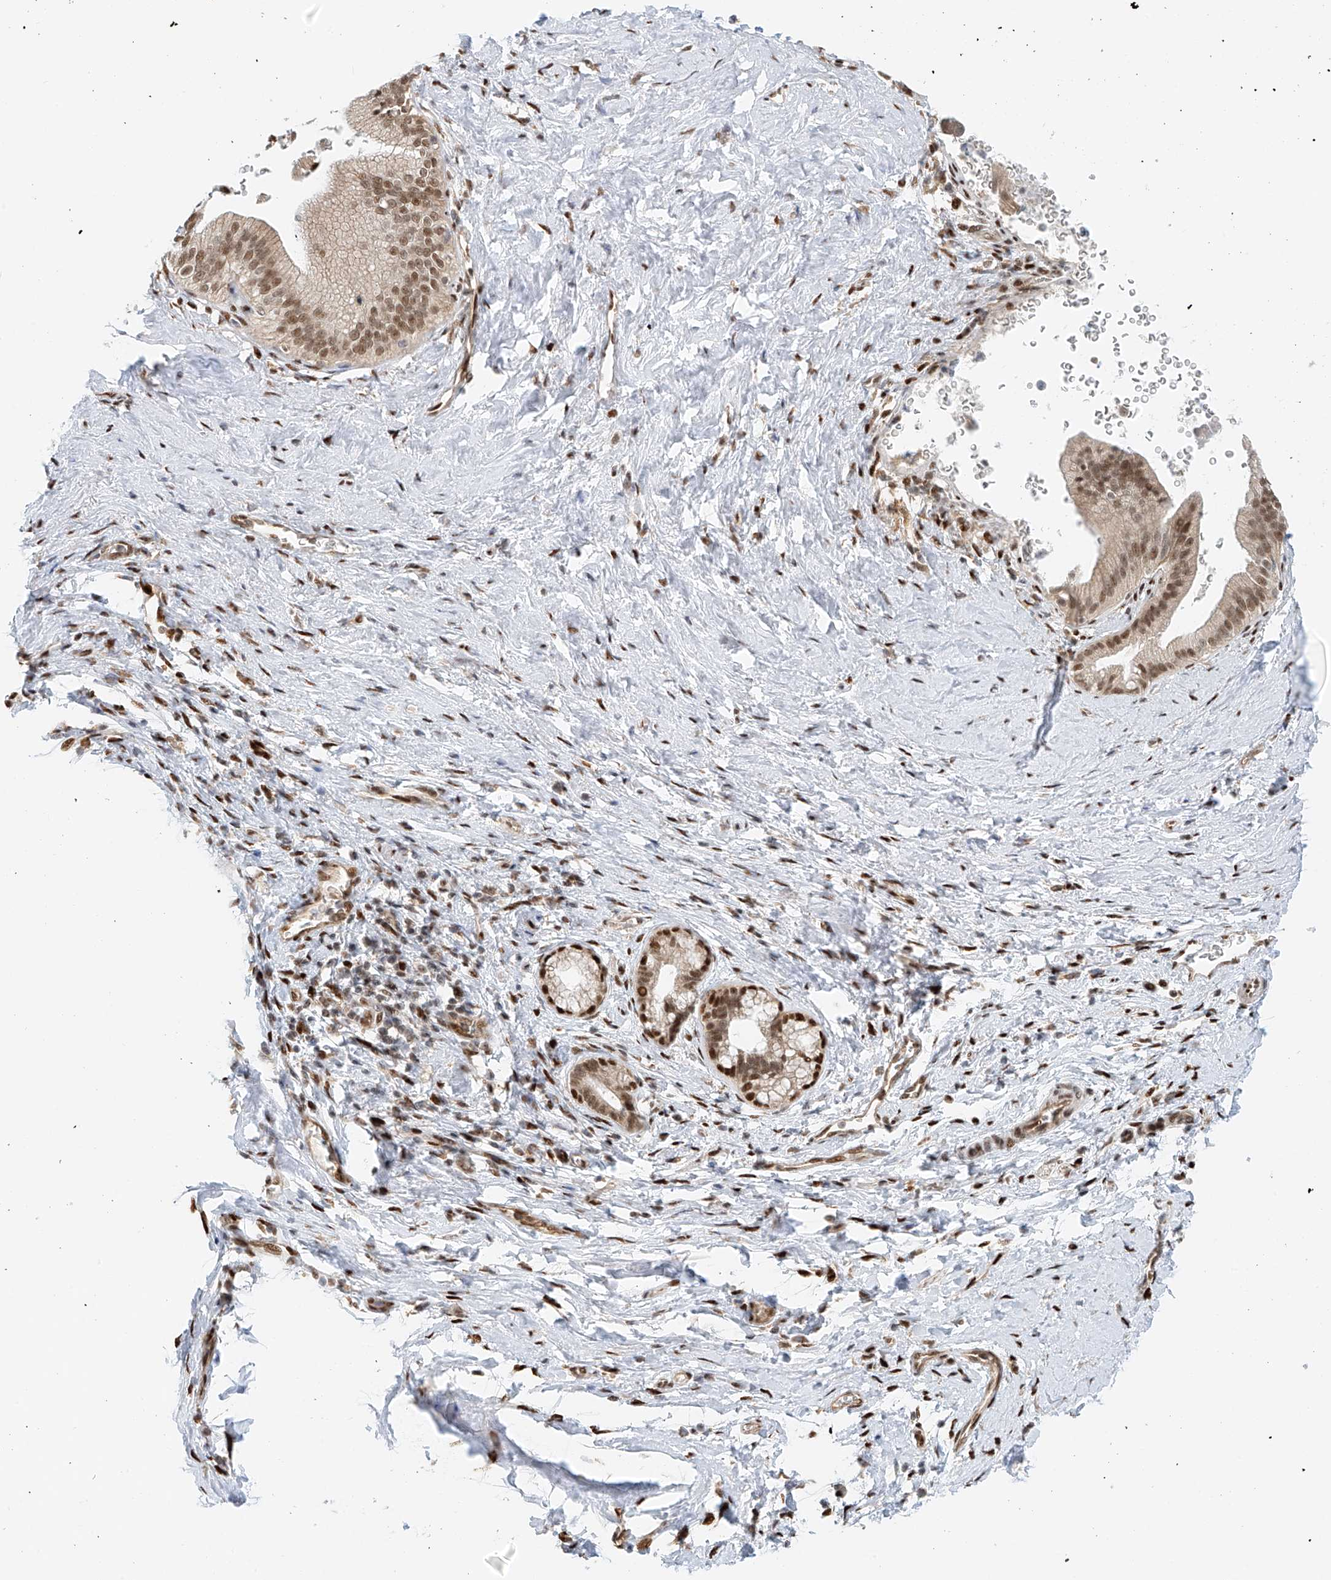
{"staining": {"intensity": "moderate", "quantity": ">75%", "location": "nuclear"}, "tissue": "pancreatic cancer", "cell_type": "Tumor cells", "image_type": "cancer", "snomed": [{"axis": "morphology", "description": "Adenocarcinoma, NOS"}, {"axis": "topography", "description": "Pancreas"}], "caption": "High-magnification brightfield microscopy of pancreatic cancer stained with DAB (brown) and counterstained with hematoxylin (blue). tumor cells exhibit moderate nuclear positivity is seen in approximately>75% of cells.", "gene": "ZNF514", "patient": {"sex": "female", "age": 72}}